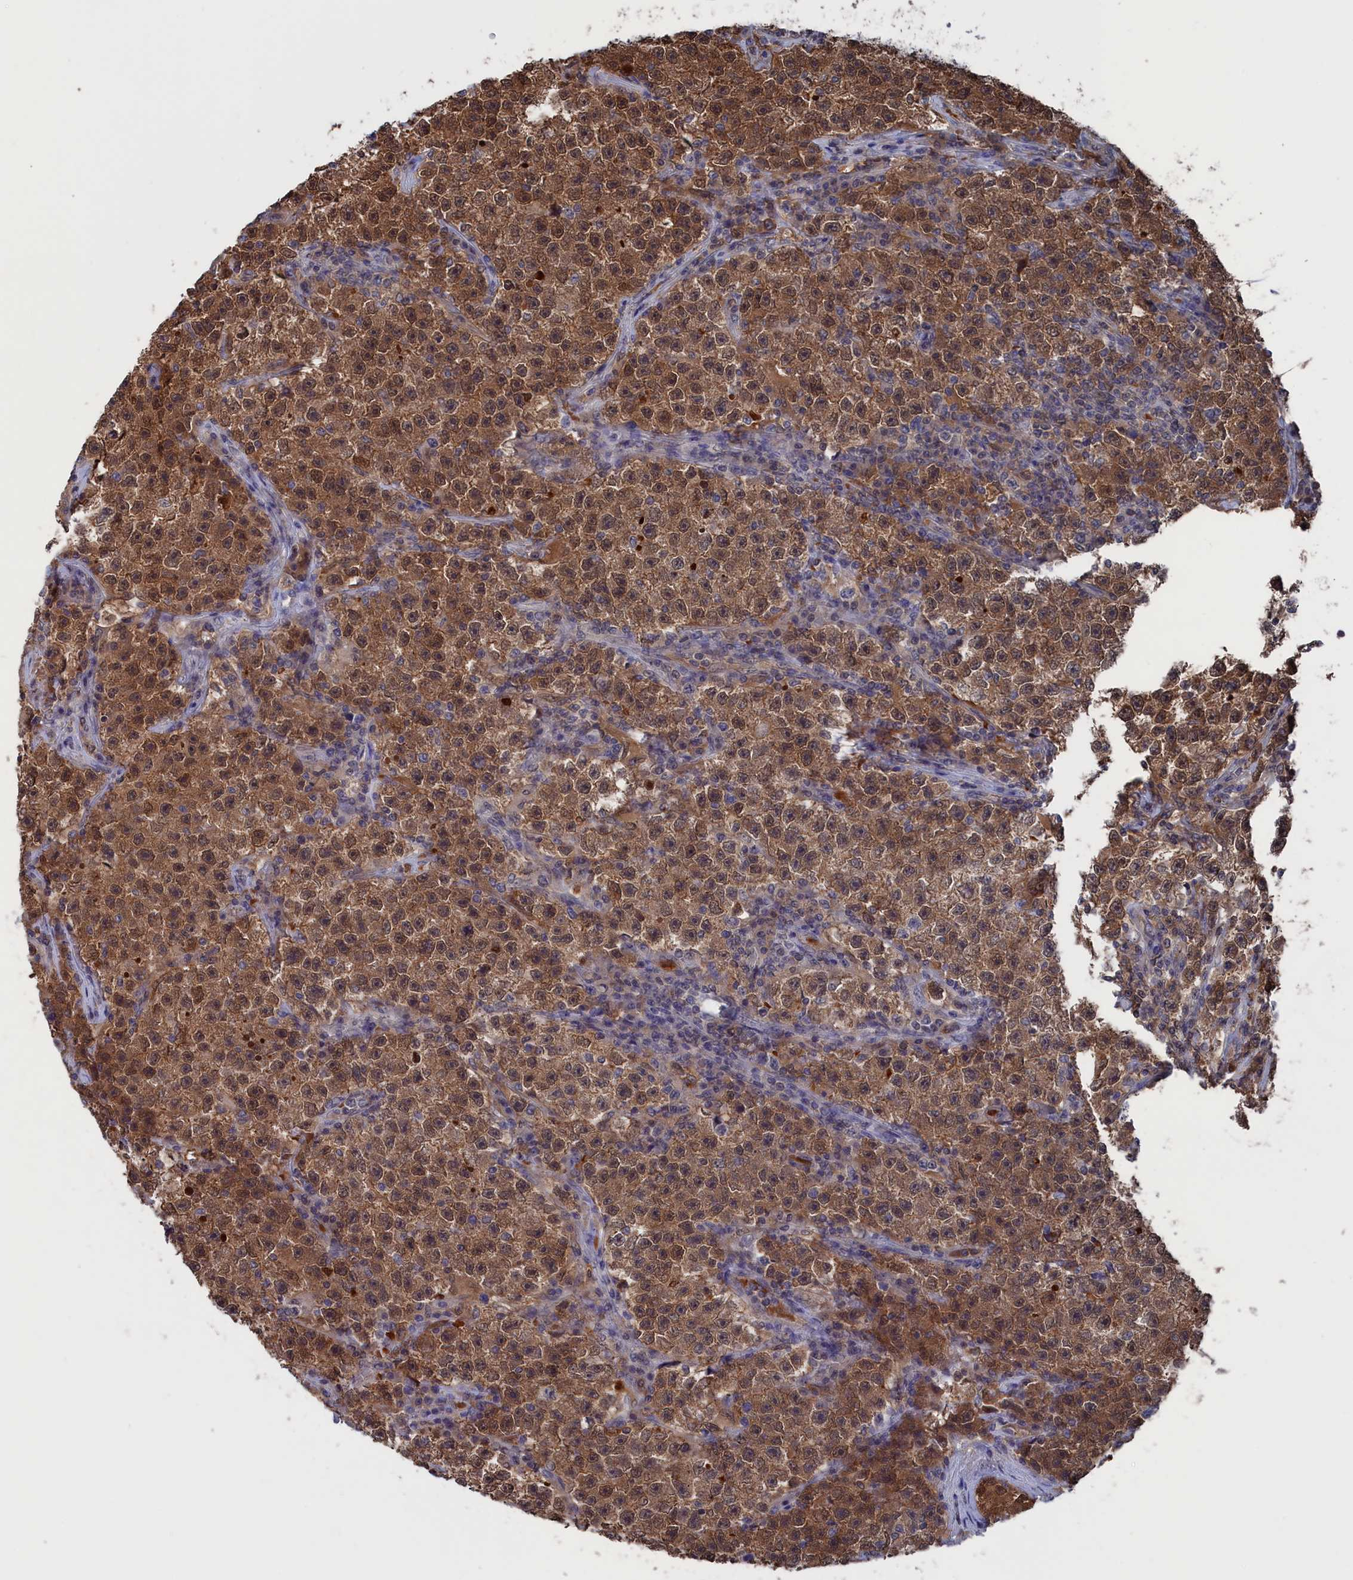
{"staining": {"intensity": "moderate", "quantity": ">75%", "location": "cytoplasmic/membranous"}, "tissue": "testis cancer", "cell_type": "Tumor cells", "image_type": "cancer", "snomed": [{"axis": "morphology", "description": "Seminoma, NOS"}, {"axis": "topography", "description": "Testis"}], "caption": "Immunohistochemistry of seminoma (testis) exhibits medium levels of moderate cytoplasmic/membranous expression in approximately >75% of tumor cells.", "gene": "NUTF2", "patient": {"sex": "male", "age": 22}}